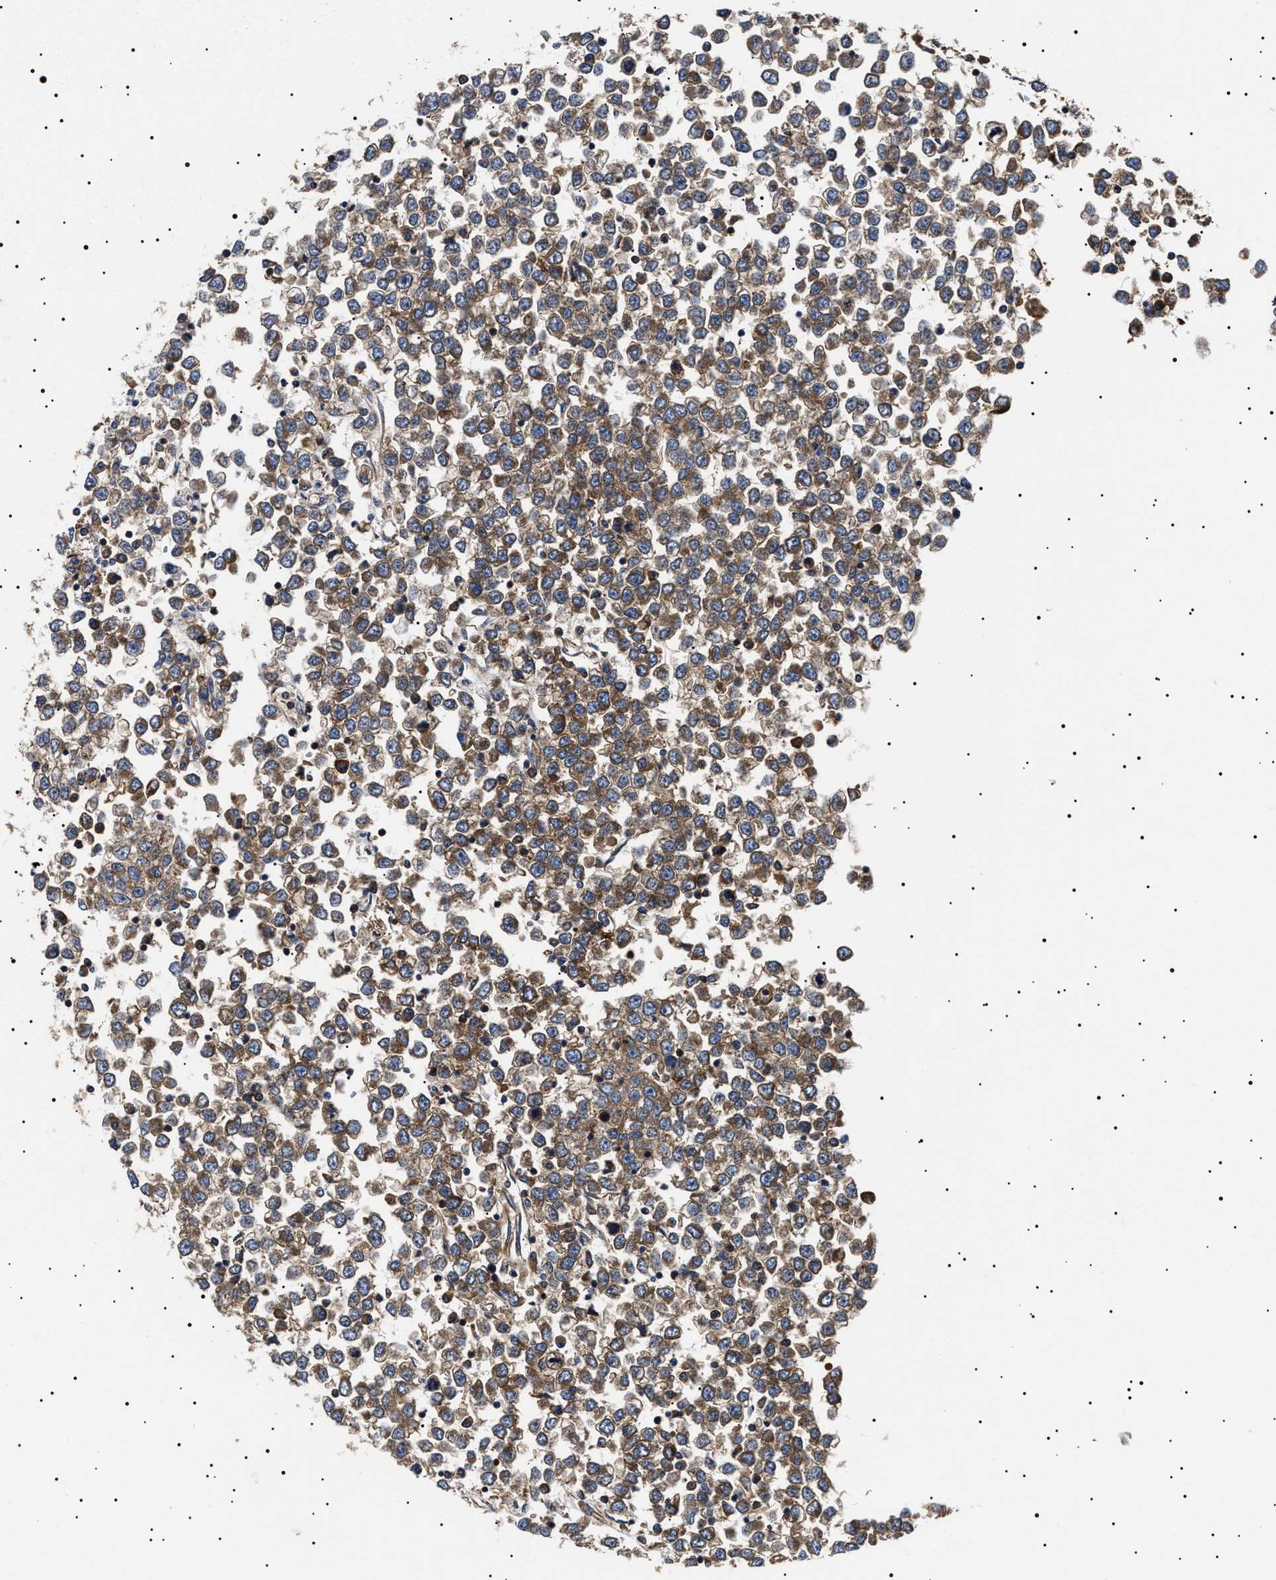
{"staining": {"intensity": "moderate", "quantity": "25%-75%", "location": "cytoplasmic/membranous"}, "tissue": "testis cancer", "cell_type": "Tumor cells", "image_type": "cancer", "snomed": [{"axis": "morphology", "description": "Seminoma, NOS"}, {"axis": "topography", "description": "Testis"}], "caption": "Immunohistochemistry (DAB (3,3'-diaminobenzidine)) staining of human testis seminoma shows moderate cytoplasmic/membranous protein positivity in about 25%-75% of tumor cells. The protein is shown in brown color, while the nuclei are stained blue.", "gene": "TPP2", "patient": {"sex": "male", "age": 65}}